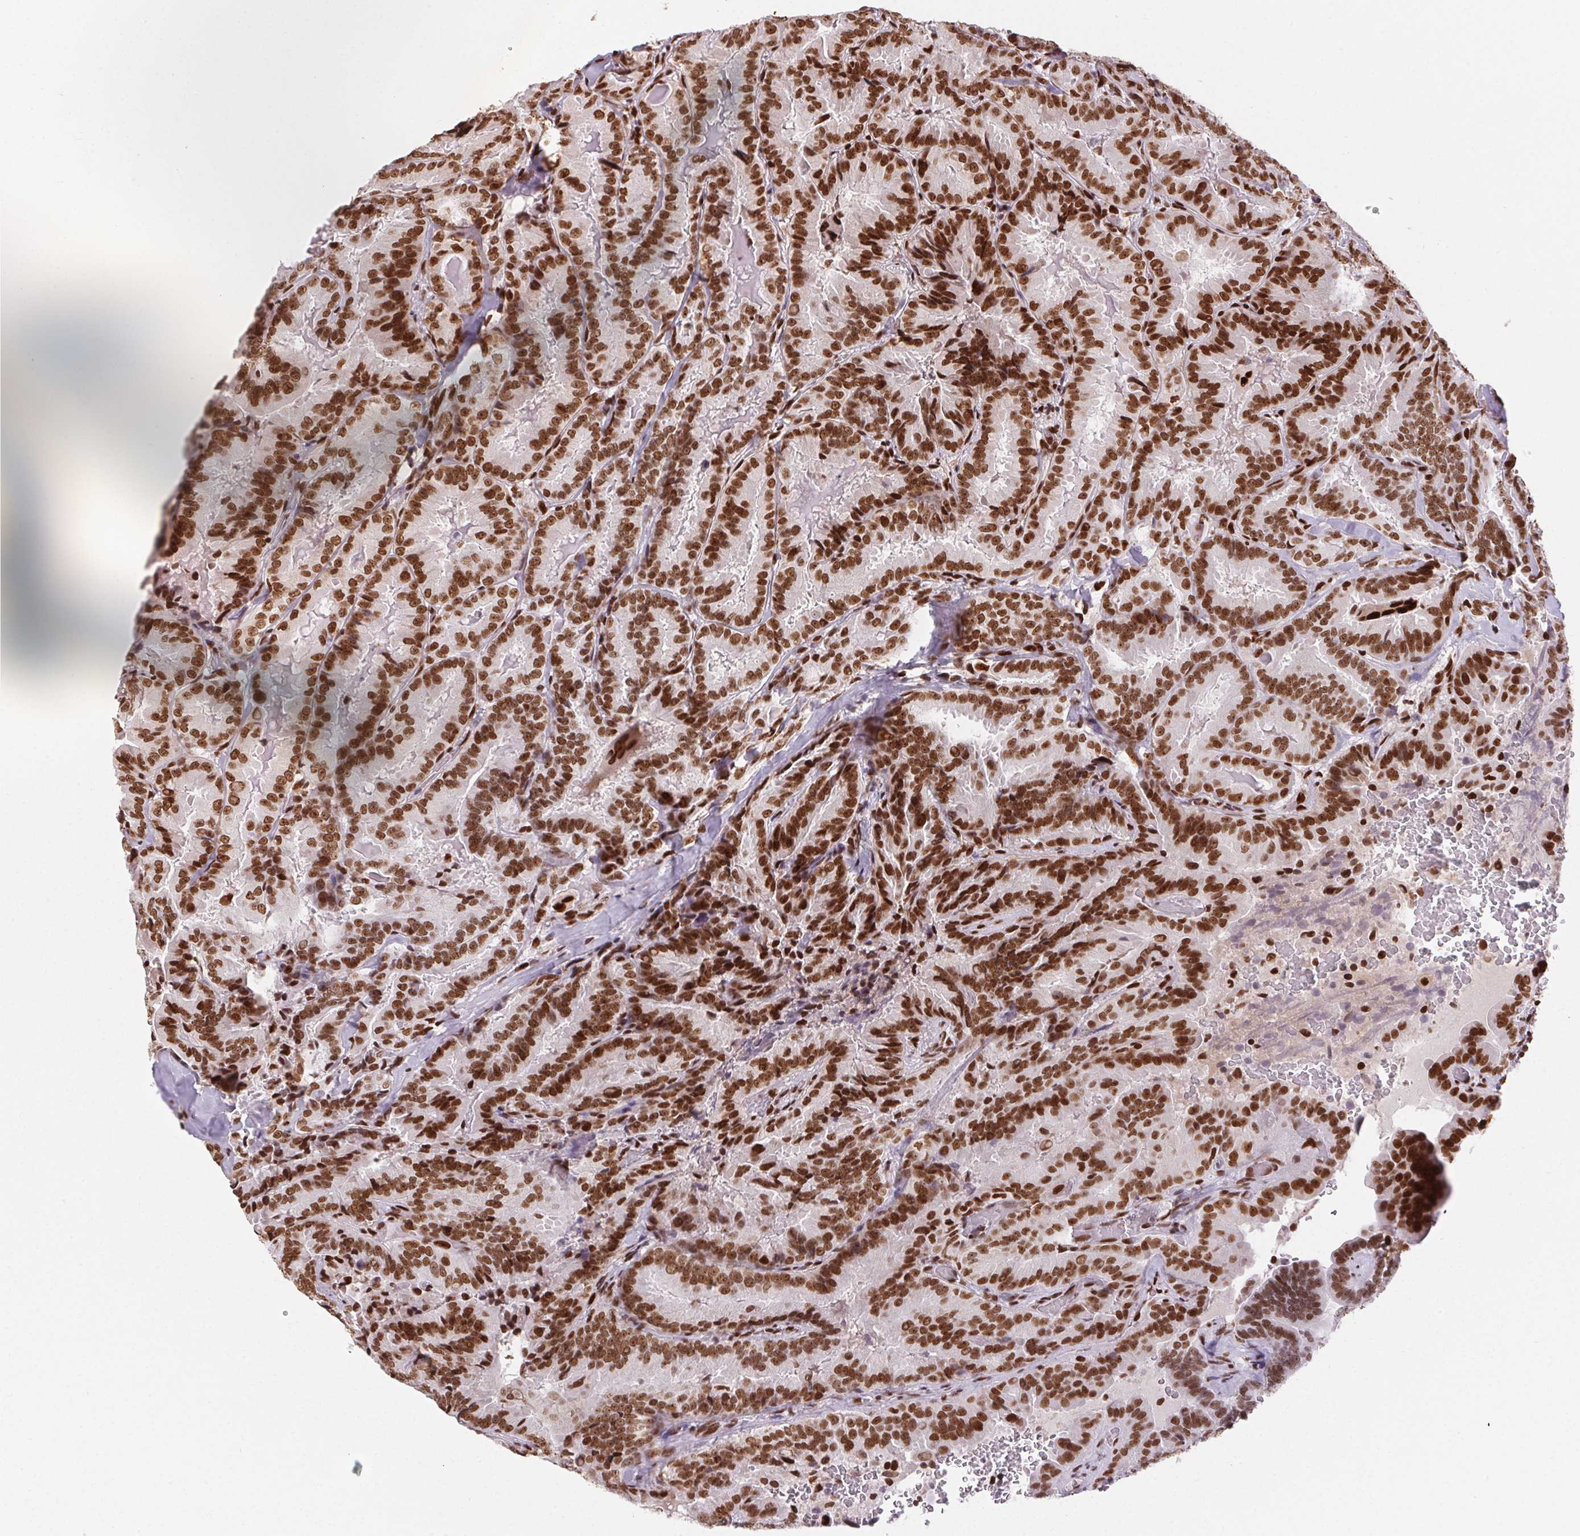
{"staining": {"intensity": "strong", "quantity": ">75%", "location": "nuclear"}, "tissue": "thyroid cancer", "cell_type": "Tumor cells", "image_type": "cancer", "snomed": [{"axis": "morphology", "description": "Papillary adenocarcinoma, NOS"}, {"axis": "topography", "description": "Thyroid gland"}], "caption": "An image of human thyroid papillary adenocarcinoma stained for a protein demonstrates strong nuclear brown staining in tumor cells. (DAB = brown stain, brightfield microscopy at high magnification).", "gene": "ZNF80", "patient": {"sex": "male", "age": 61}}